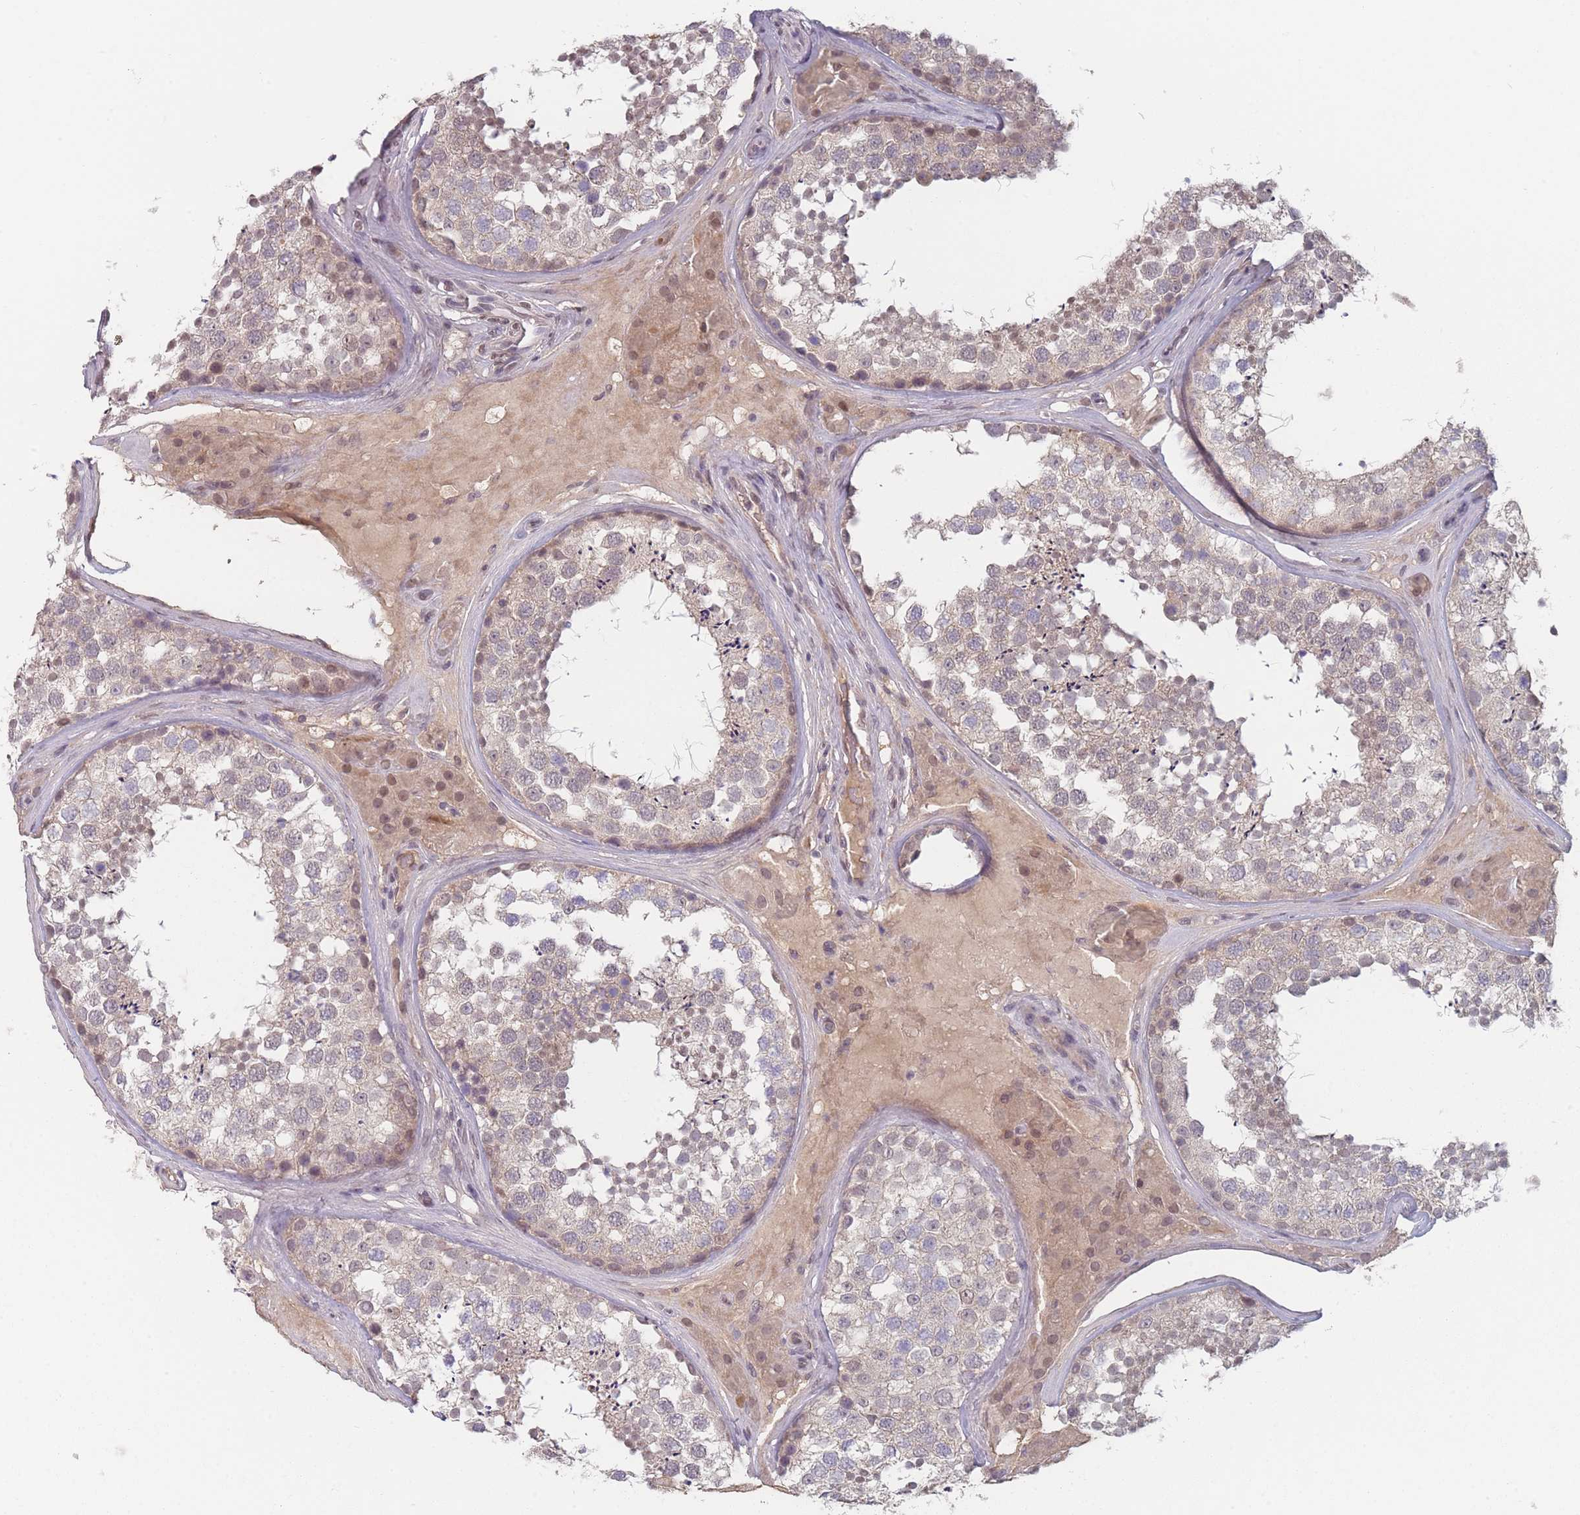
{"staining": {"intensity": "weak", "quantity": "25%-75%", "location": "cytoplasmic/membranous,nuclear"}, "tissue": "testis", "cell_type": "Cells in seminiferous ducts", "image_type": "normal", "snomed": [{"axis": "morphology", "description": "Normal tissue, NOS"}, {"axis": "topography", "description": "Testis"}], "caption": "This is a photomicrograph of immunohistochemistry (IHC) staining of unremarkable testis, which shows weak staining in the cytoplasmic/membranous,nuclear of cells in seminiferous ducts.", "gene": "ANKRD10", "patient": {"sex": "male", "age": 46}}